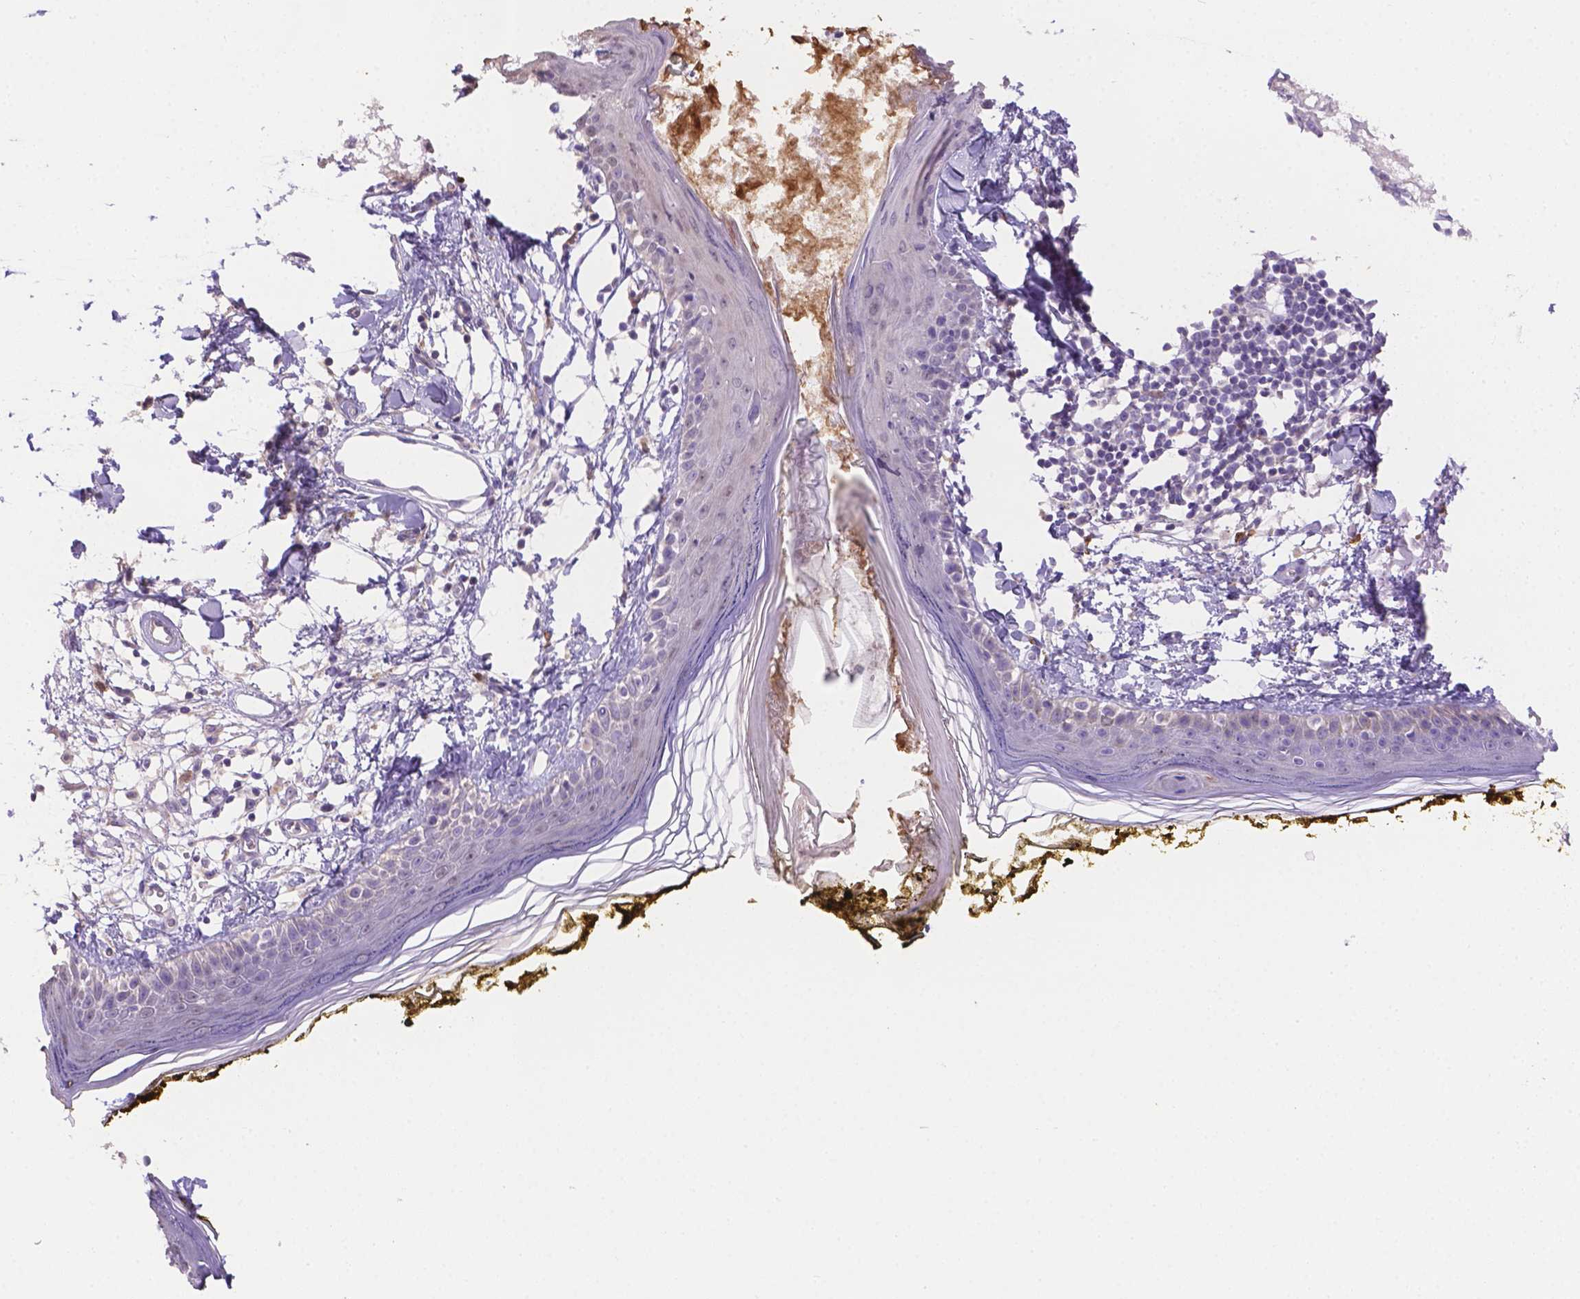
{"staining": {"intensity": "negative", "quantity": "none", "location": "none"}, "tissue": "skin", "cell_type": "Fibroblasts", "image_type": "normal", "snomed": [{"axis": "morphology", "description": "Normal tissue, NOS"}, {"axis": "topography", "description": "Skin"}], "caption": "IHC micrograph of benign skin stained for a protein (brown), which shows no staining in fibroblasts.", "gene": "NXPE2", "patient": {"sex": "male", "age": 76}}